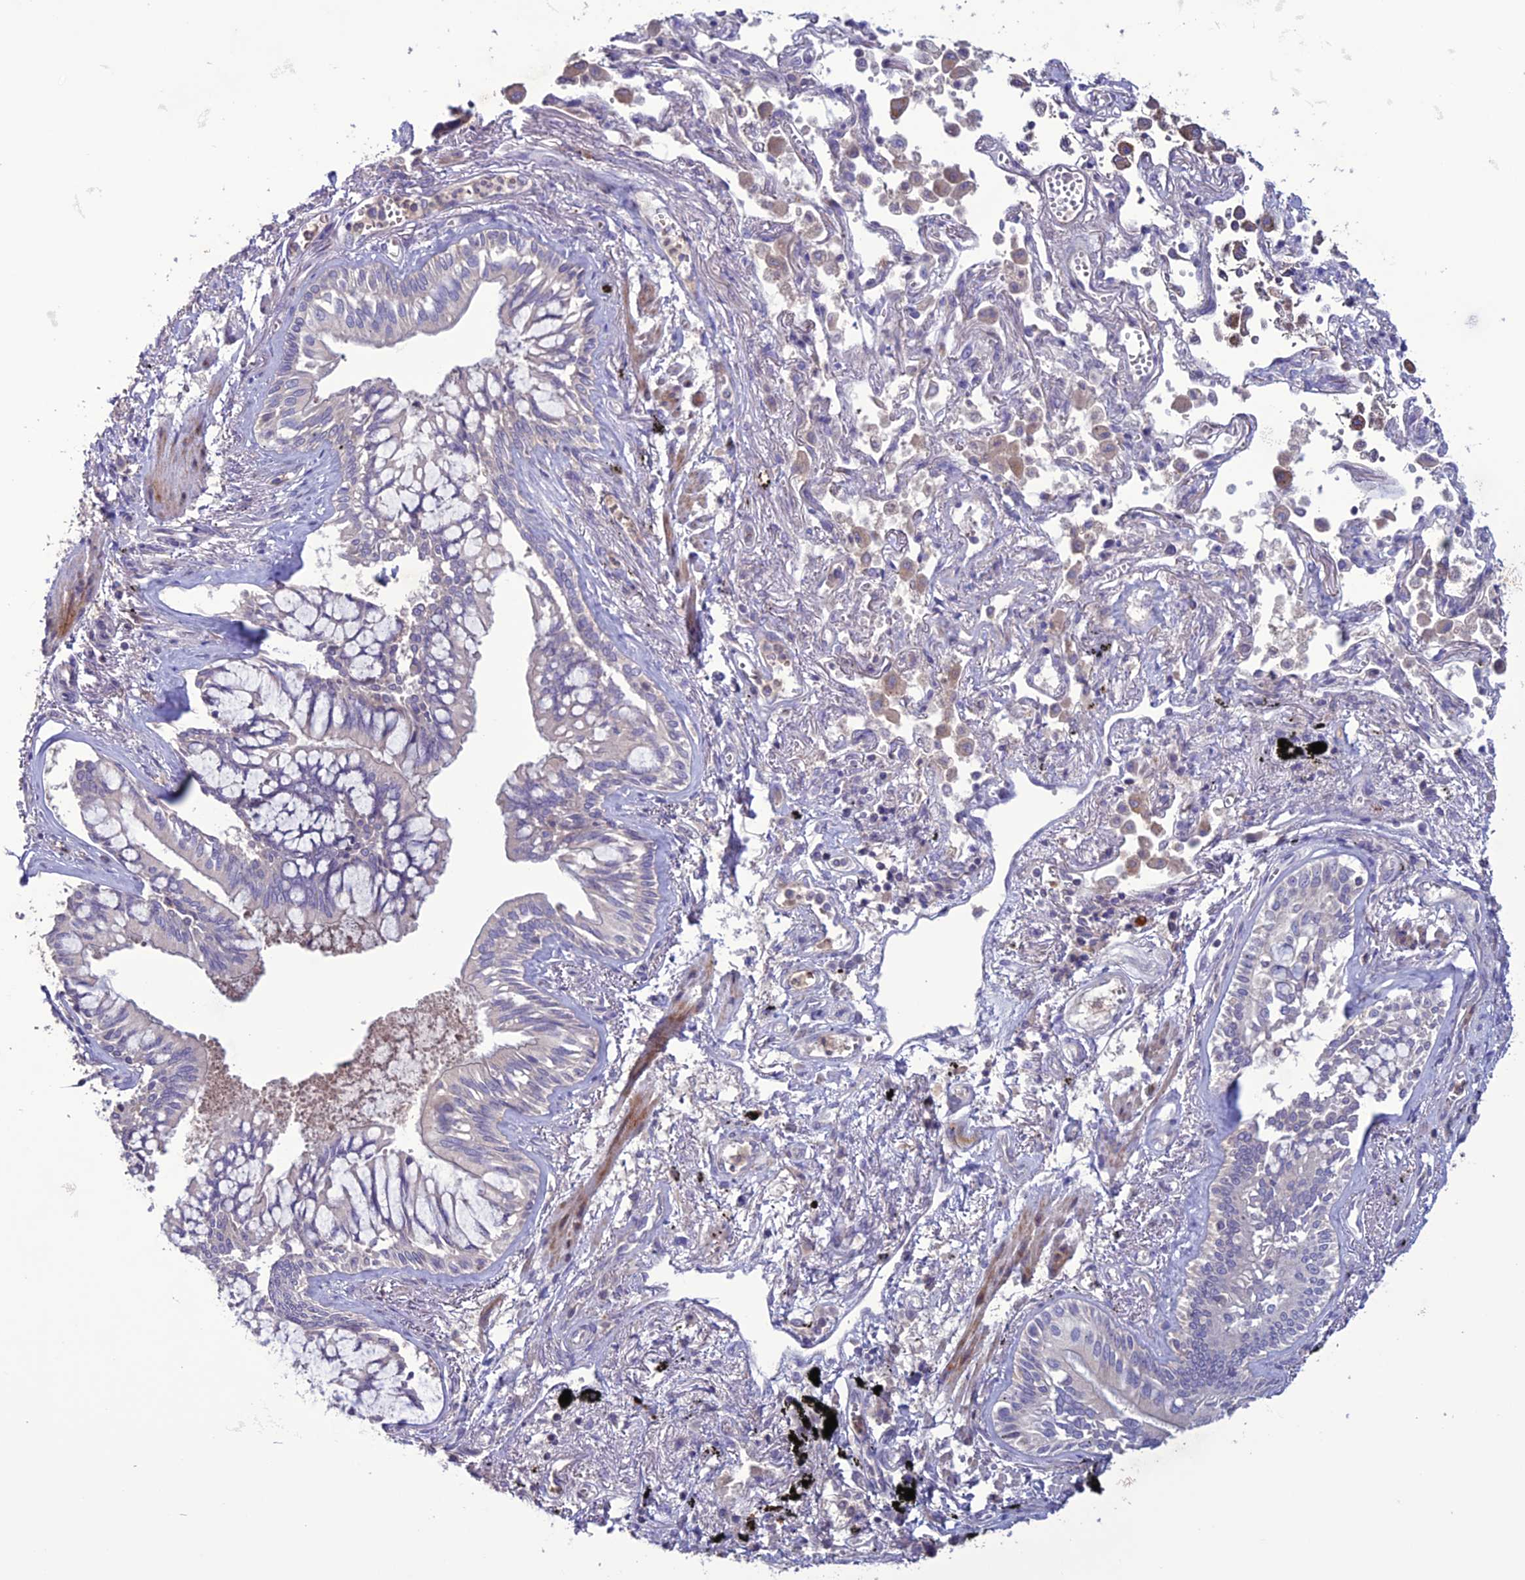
{"staining": {"intensity": "negative", "quantity": "none", "location": "none"}, "tissue": "lung cancer", "cell_type": "Tumor cells", "image_type": "cancer", "snomed": [{"axis": "morphology", "description": "Adenocarcinoma, NOS"}, {"axis": "topography", "description": "Lung"}], "caption": "Human lung cancer (adenocarcinoma) stained for a protein using immunohistochemistry (IHC) exhibits no staining in tumor cells.", "gene": "C2orf76", "patient": {"sex": "male", "age": 67}}